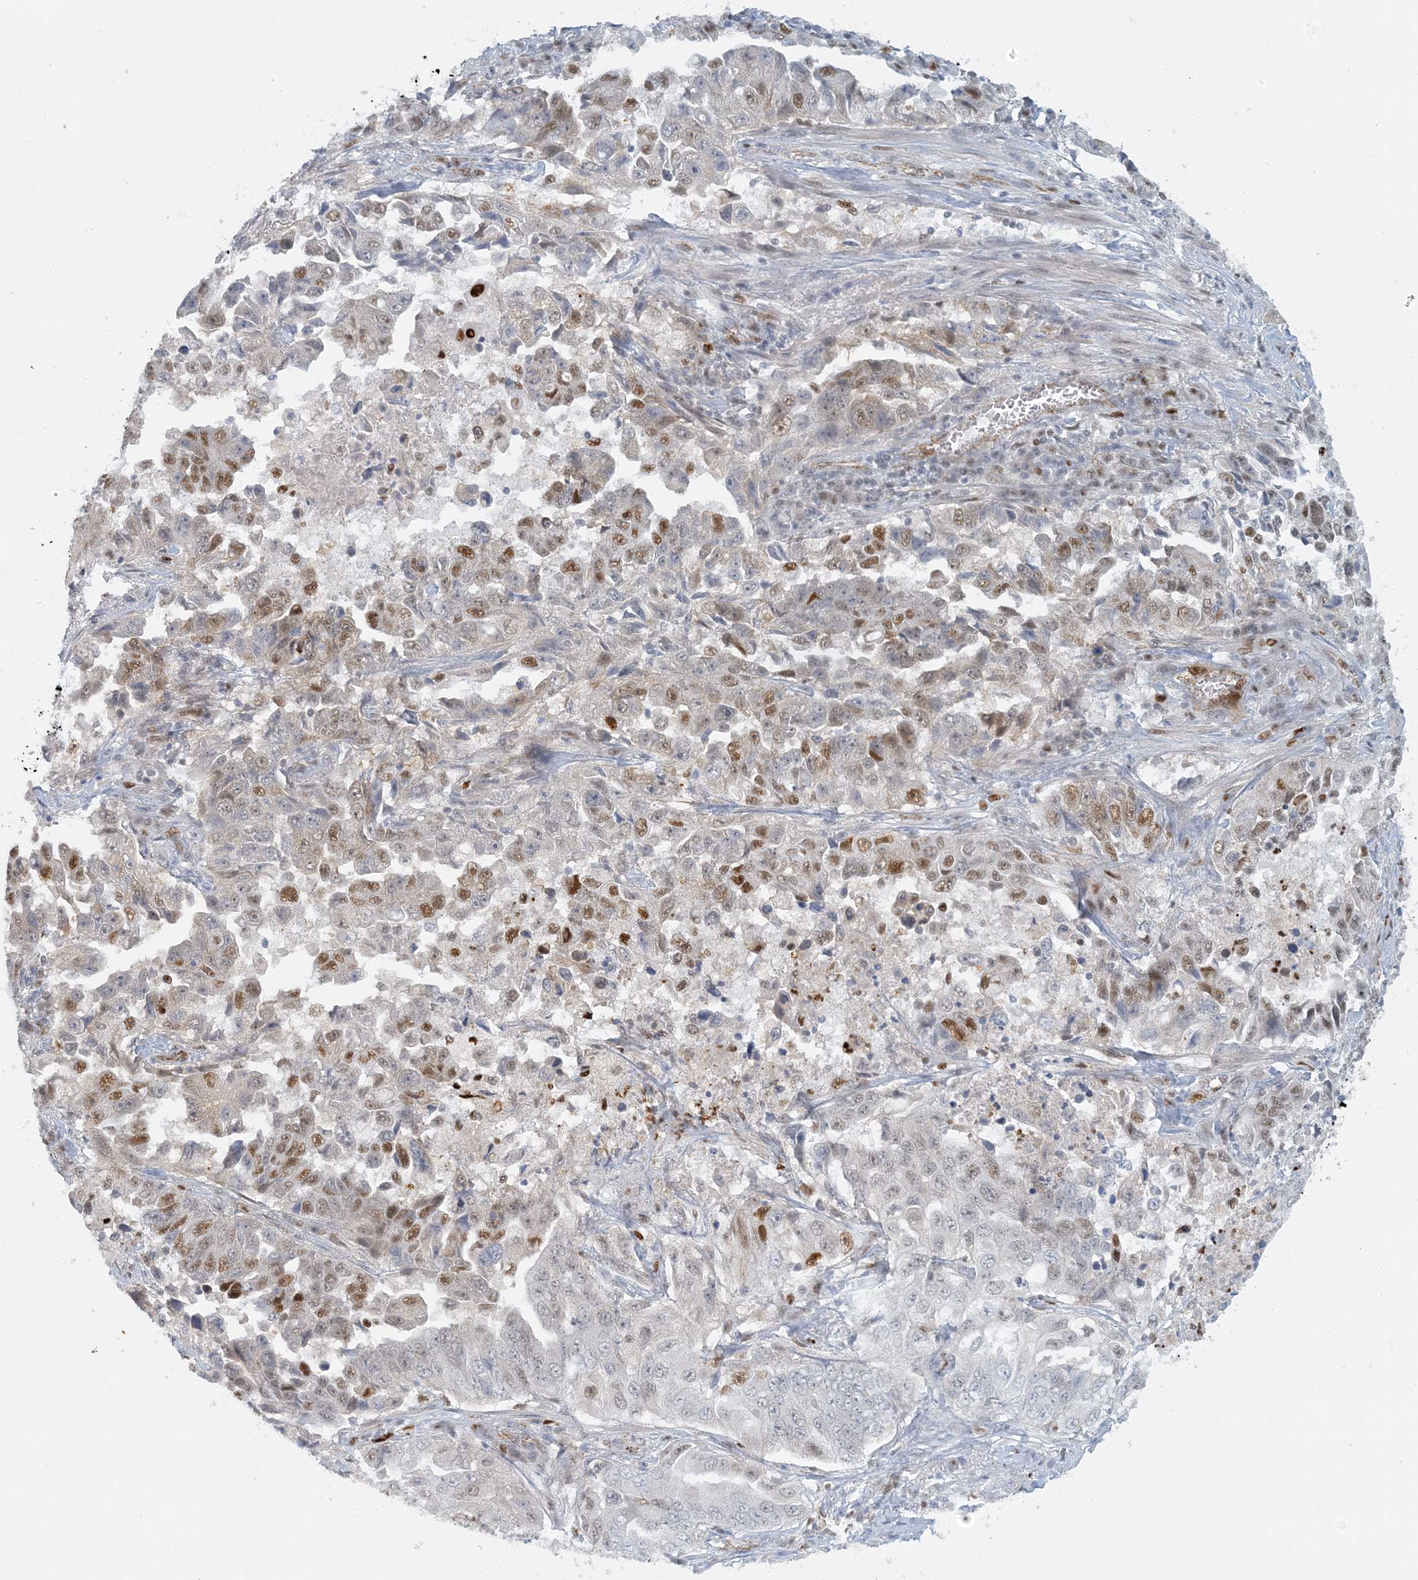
{"staining": {"intensity": "moderate", "quantity": "<25%", "location": "cytoplasmic/membranous"}, "tissue": "lung cancer", "cell_type": "Tumor cells", "image_type": "cancer", "snomed": [{"axis": "morphology", "description": "Adenocarcinoma, NOS"}, {"axis": "topography", "description": "Lung"}], "caption": "An immunohistochemistry (IHC) micrograph of neoplastic tissue is shown. Protein staining in brown highlights moderate cytoplasmic/membranous positivity in adenocarcinoma (lung) within tumor cells. Nuclei are stained in blue.", "gene": "AK9", "patient": {"sex": "female", "age": 51}}